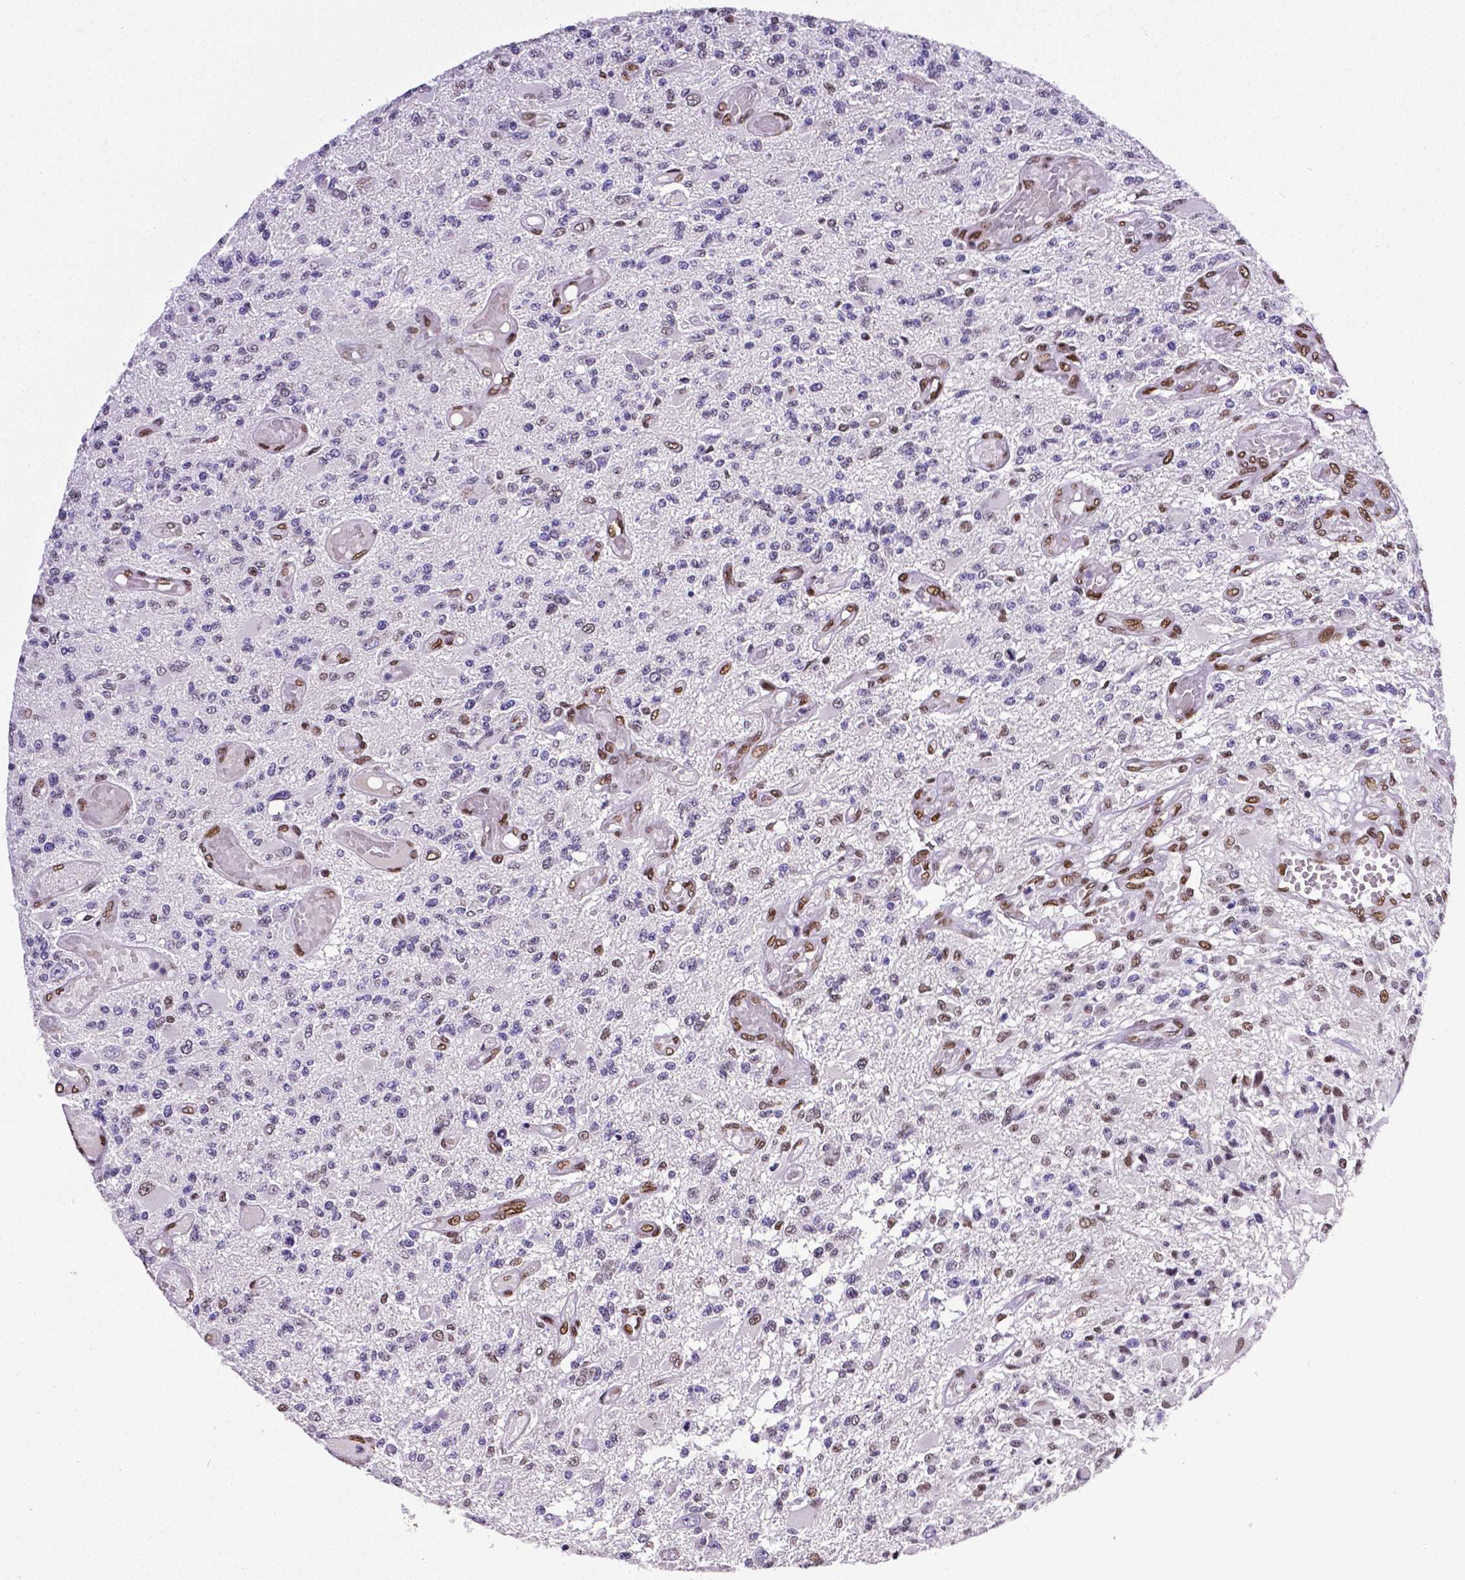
{"staining": {"intensity": "moderate", "quantity": "<25%", "location": "nuclear"}, "tissue": "glioma", "cell_type": "Tumor cells", "image_type": "cancer", "snomed": [{"axis": "morphology", "description": "Glioma, malignant, High grade"}, {"axis": "topography", "description": "Brain"}], "caption": "Protein staining demonstrates moderate nuclear expression in approximately <25% of tumor cells in glioma.", "gene": "REST", "patient": {"sex": "female", "age": 63}}